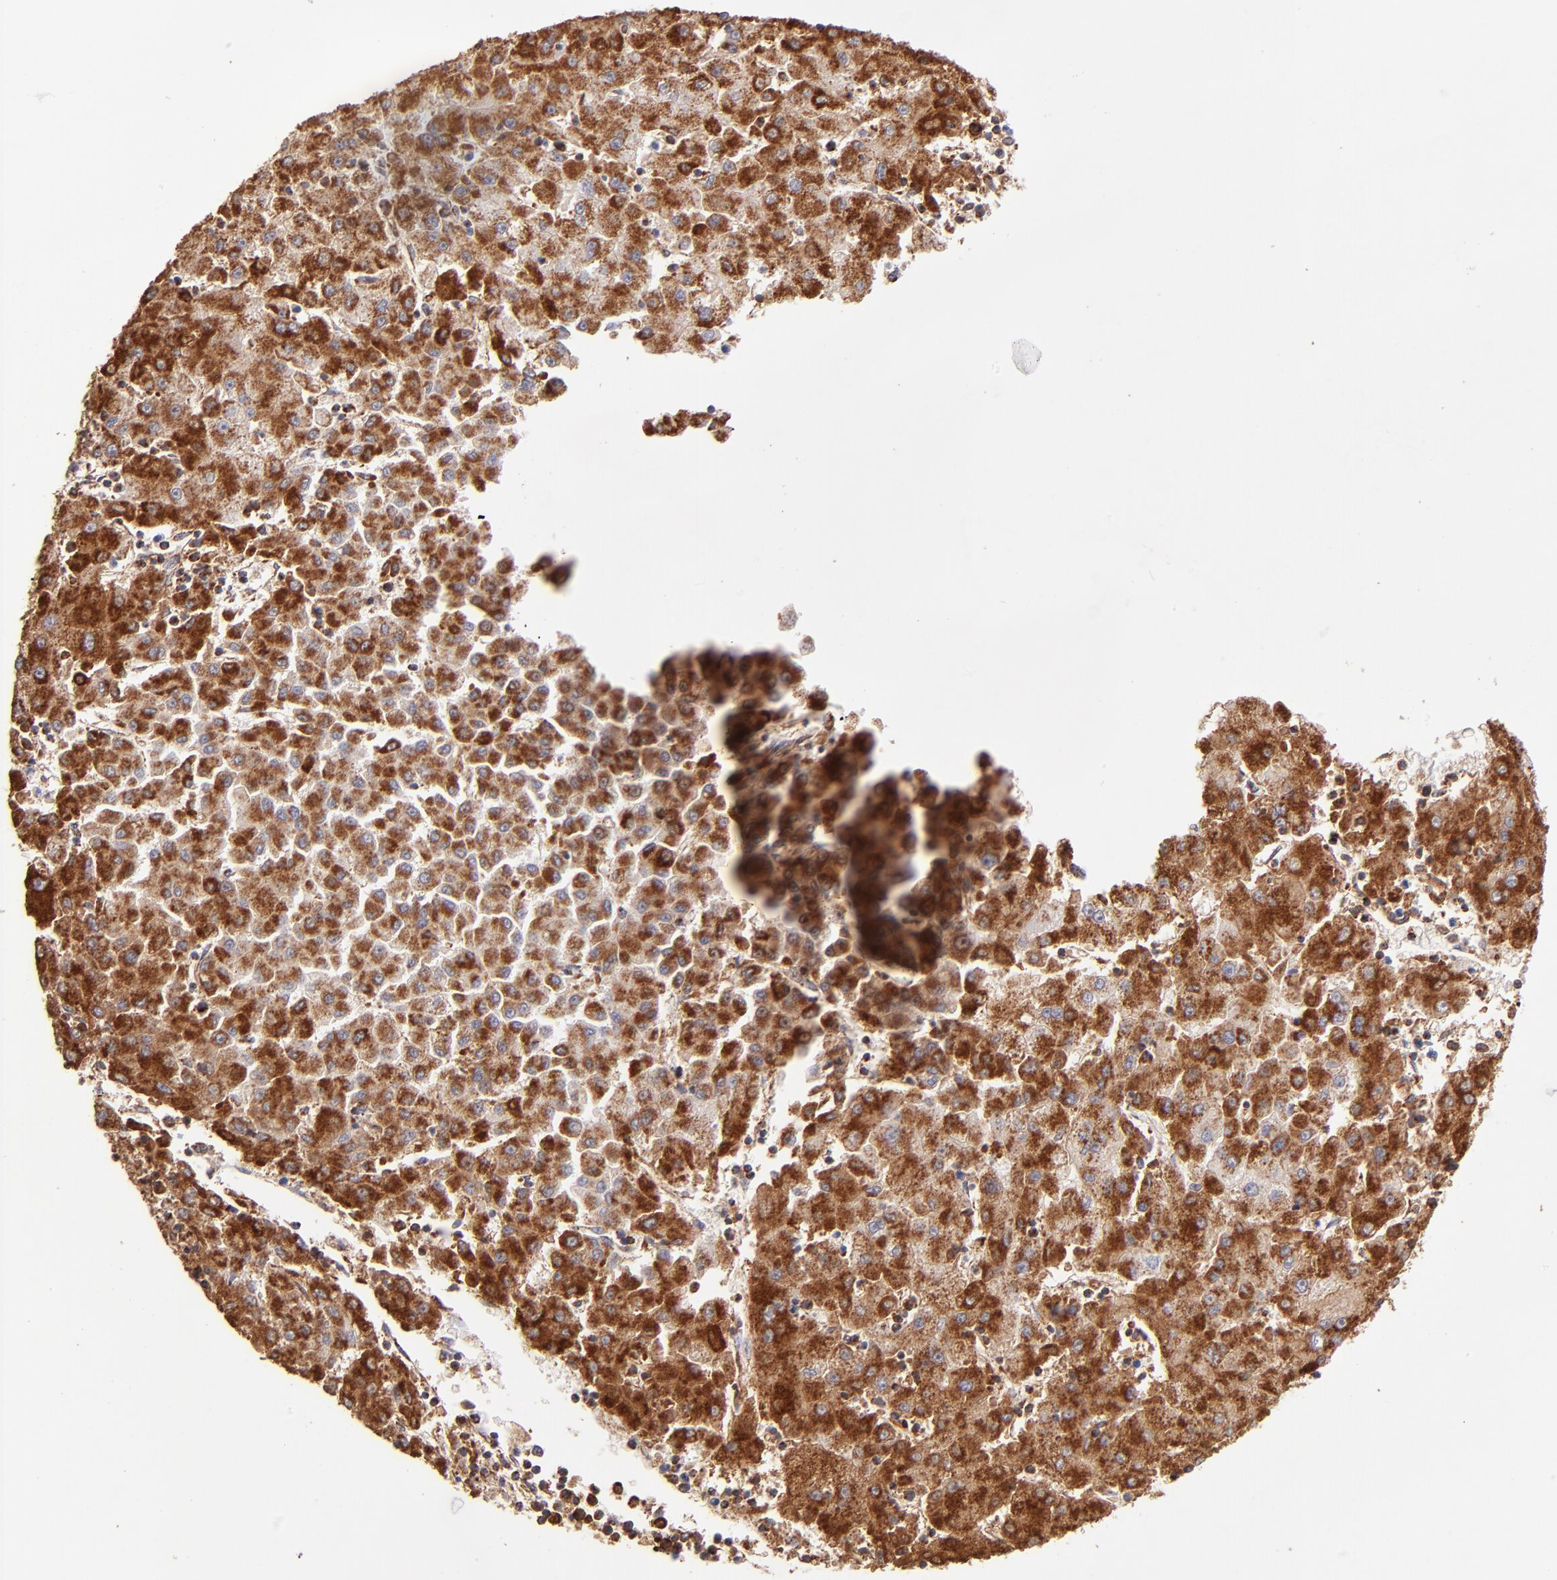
{"staining": {"intensity": "moderate", "quantity": ">75%", "location": "cytoplasmic/membranous"}, "tissue": "liver cancer", "cell_type": "Tumor cells", "image_type": "cancer", "snomed": [{"axis": "morphology", "description": "Carcinoma, Hepatocellular, NOS"}, {"axis": "topography", "description": "Liver"}], "caption": "High-power microscopy captured an immunohistochemistry (IHC) micrograph of liver cancer (hepatocellular carcinoma), revealing moderate cytoplasmic/membranous staining in approximately >75% of tumor cells.", "gene": "DLST", "patient": {"sex": "male", "age": 72}}